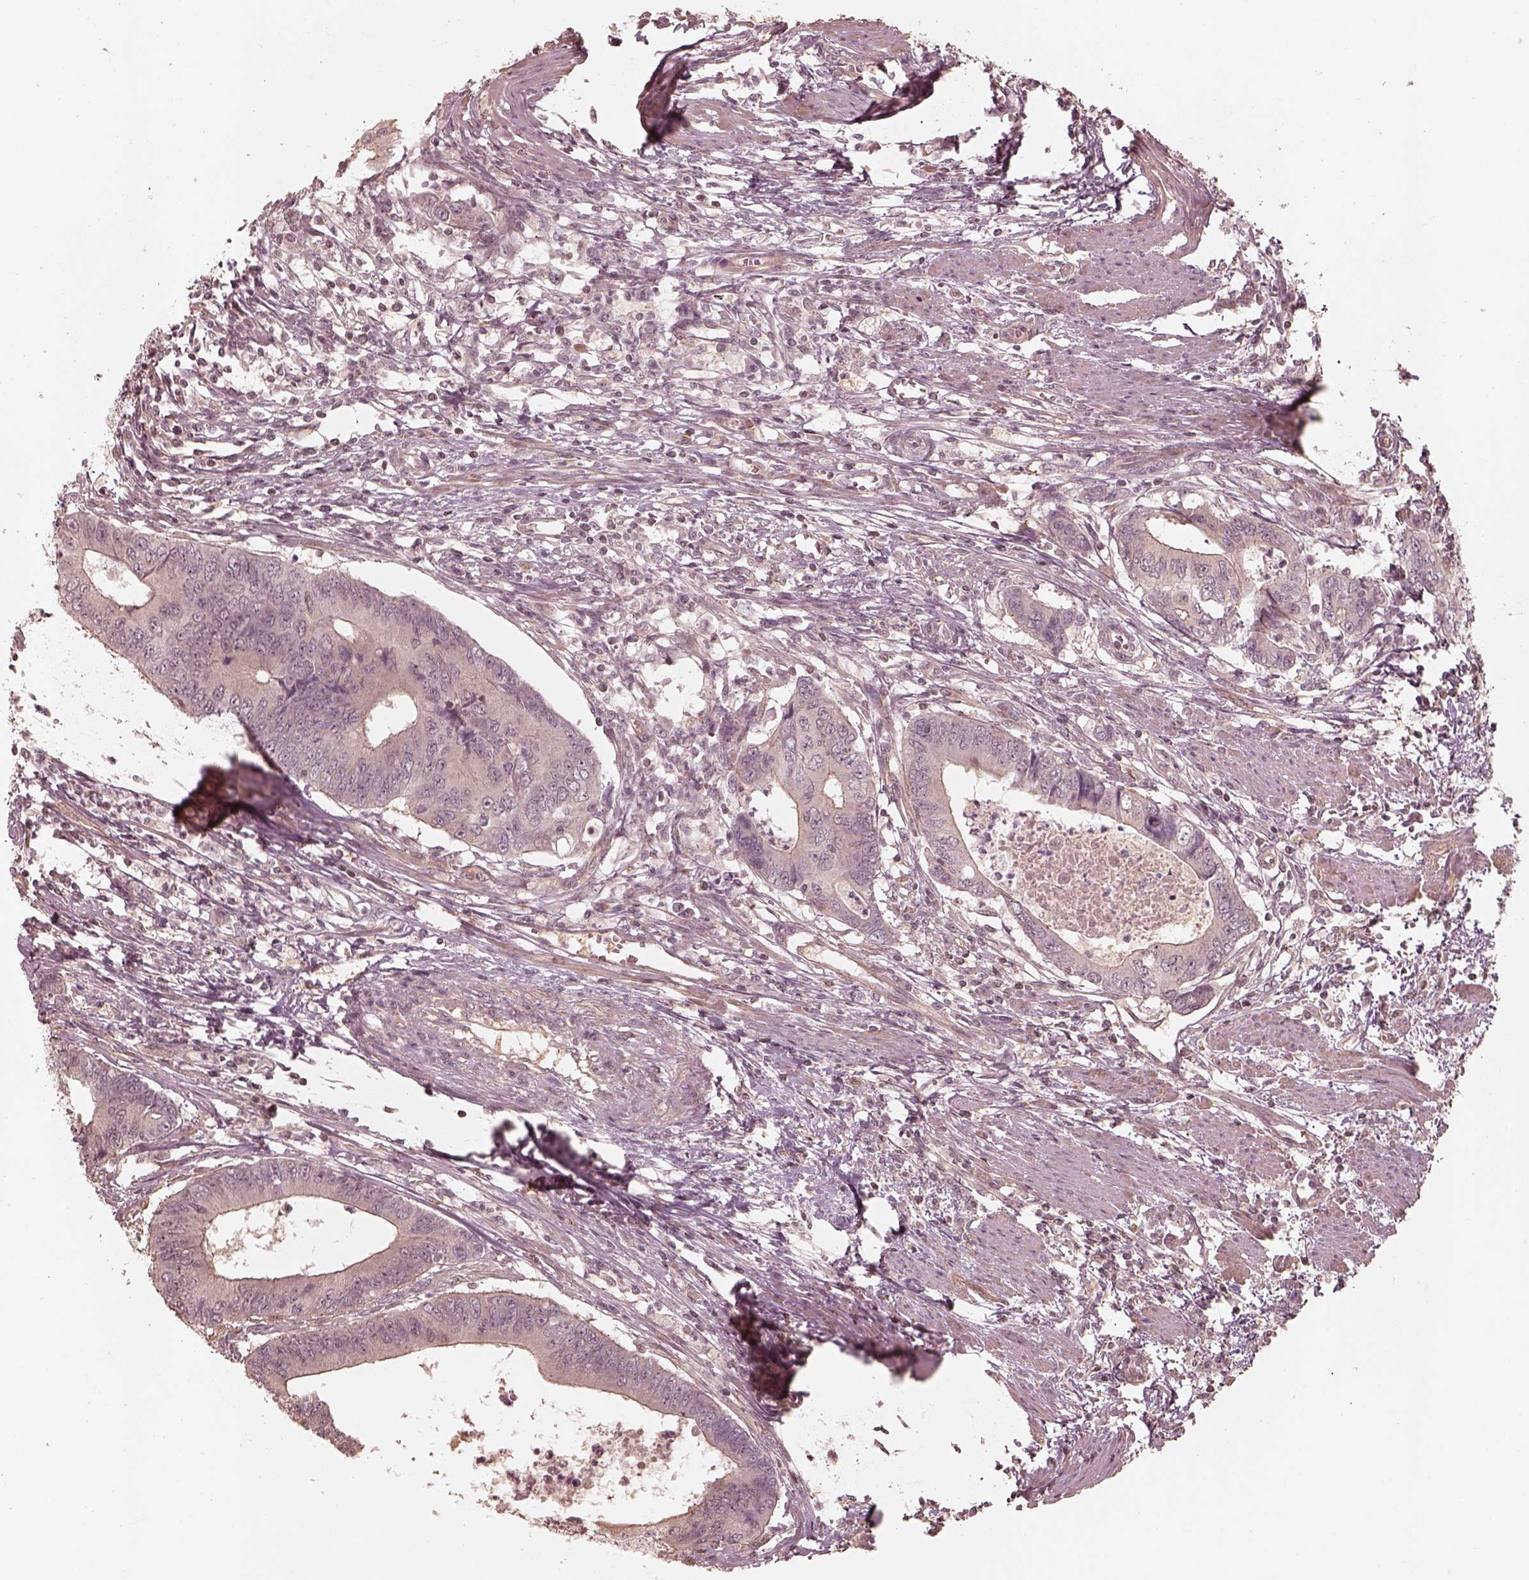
{"staining": {"intensity": "negative", "quantity": "none", "location": "none"}, "tissue": "colorectal cancer", "cell_type": "Tumor cells", "image_type": "cancer", "snomed": [{"axis": "morphology", "description": "Adenocarcinoma, NOS"}, {"axis": "topography", "description": "Colon"}], "caption": "This is an IHC image of human colorectal cancer (adenocarcinoma). There is no positivity in tumor cells.", "gene": "KIF5C", "patient": {"sex": "male", "age": 53}}